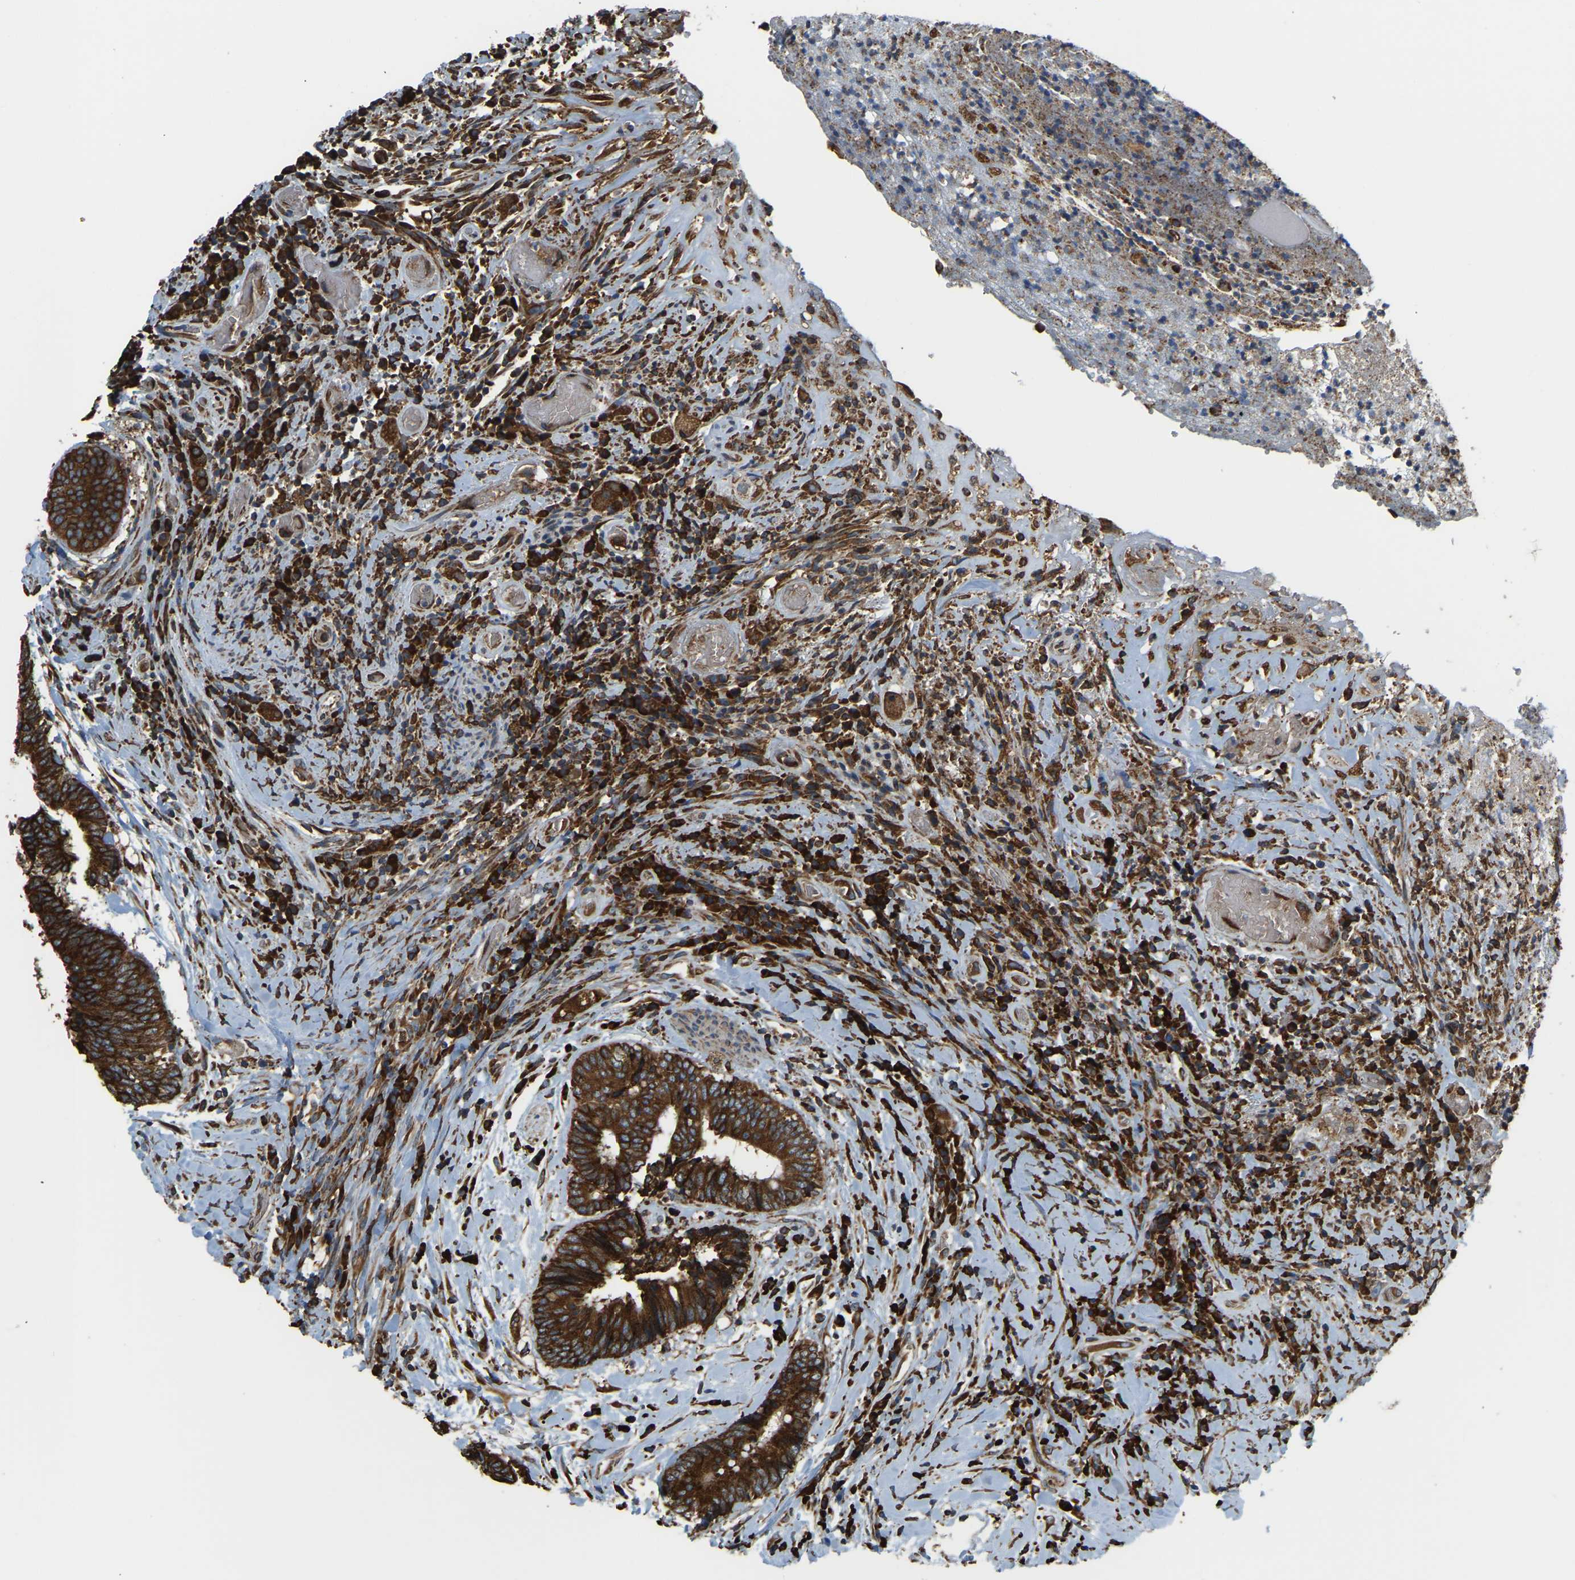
{"staining": {"intensity": "strong", "quantity": ">75%", "location": "cytoplasmic/membranous"}, "tissue": "colorectal cancer", "cell_type": "Tumor cells", "image_type": "cancer", "snomed": [{"axis": "morphology", "description": "Adenocarcinoma, NOS"}, {"axis": "topography", "description": "Rectum"}], "caption": "Immunohistochemistry (DAB) staining of human colorectal cancer shows strong cytoplasmic/membranous protein positivity in about >75% of tumor cells.", "gene": "RNF115", "patient": {"sex": "male", "age": 63}}